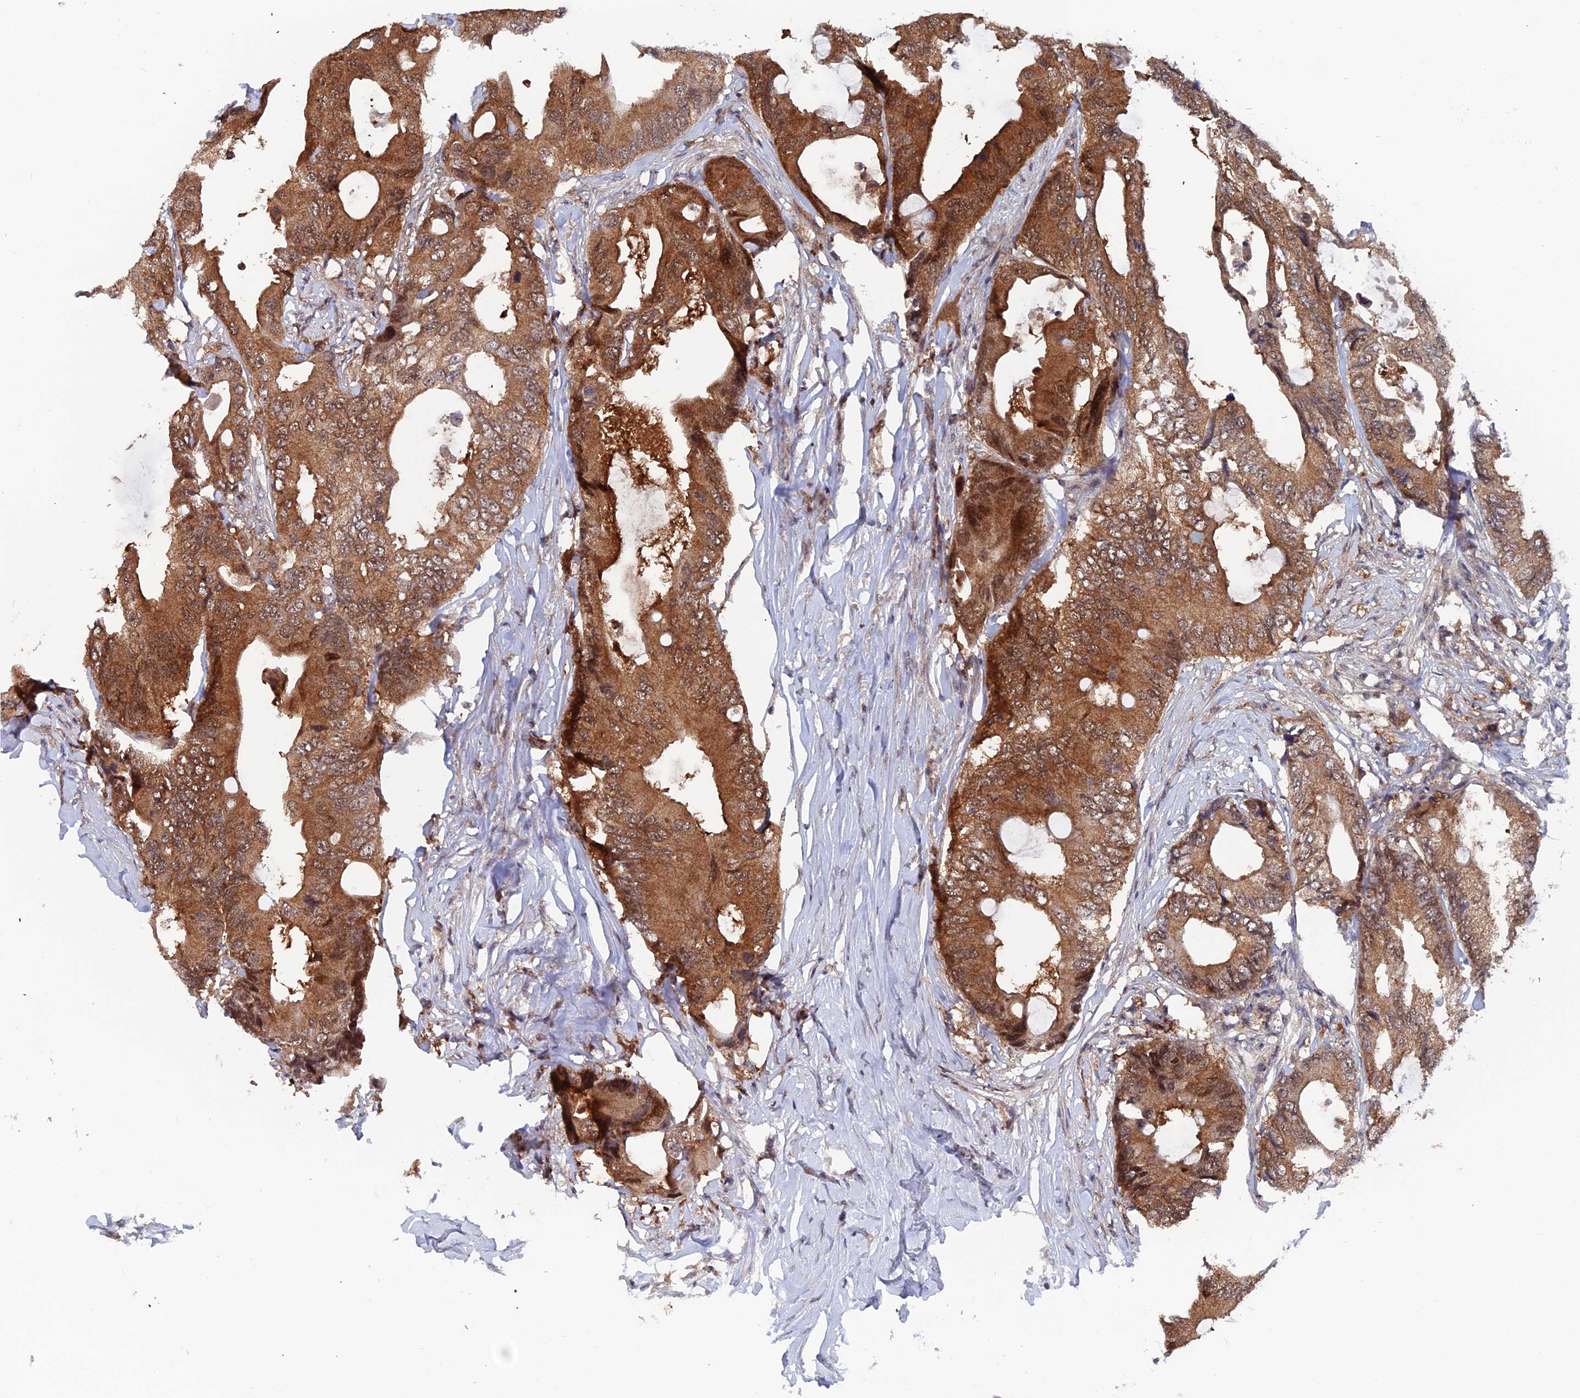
{"staining": {"intensity": "strong", "quantity": ">75%", "location": "cytoplasmic/membranous,nuclear"}, "tissue": "colorectal cancer", "cell_type": "Tumor cells", "image_type": "cancer", "snomed": [{"axis": "morphology", "description": "Adenocarcinoma, NOS"}, {"axis": "topography", "description": "Colon"}], "caption": "Colorectal cancer (adenocarcinoma) stained with a protein marker exhibits strong staining in tumor cells.", "gene": "IGBP1", "patient": {"sex": "male", "age": 71}}